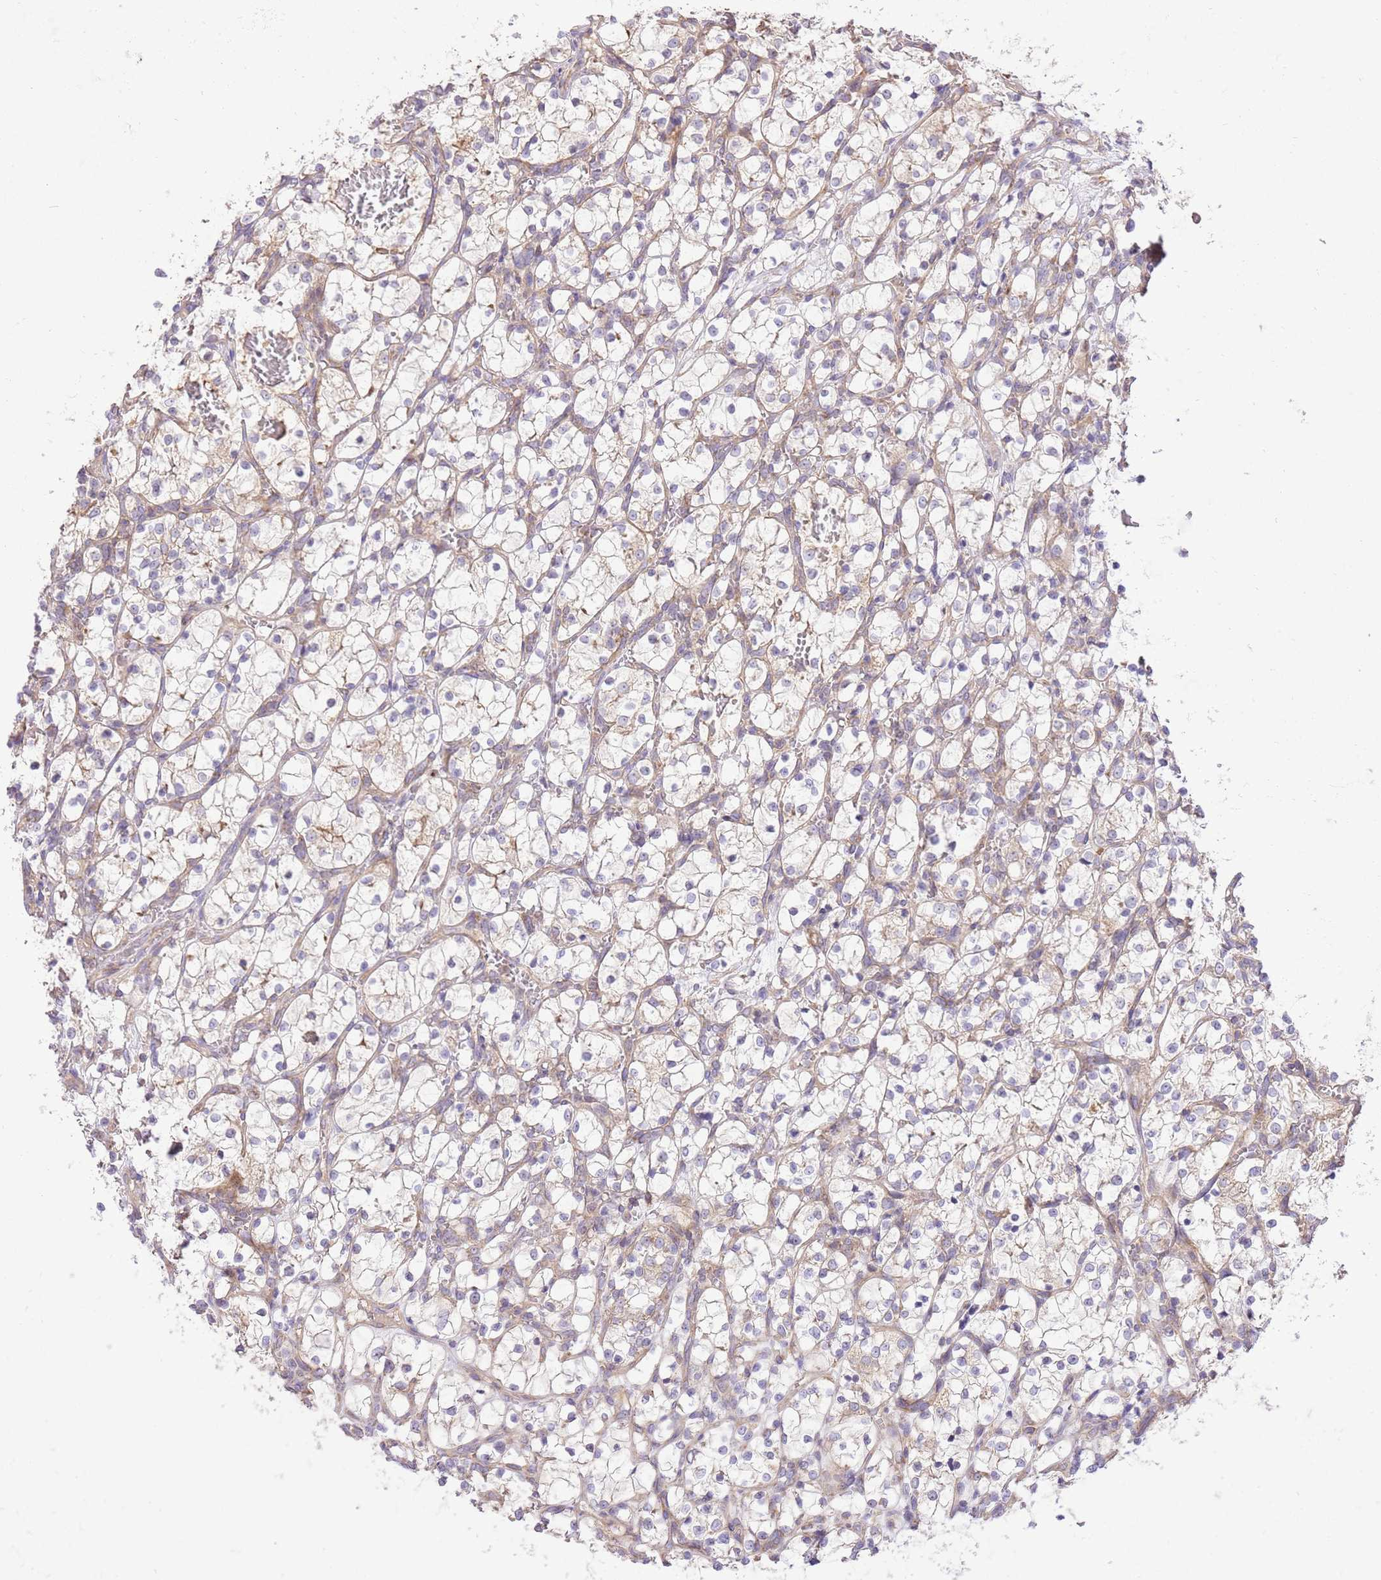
{"staining": {"intensity": "negative", "quantity": "none", "location": "none"}, "tissue": "renal cancer", "cell_type": "Tumor cells", "image_type": "cancer", "snomed": [{"axis": "morphology", "description": "Adenocarcinoma, NOS"}, {"axis": "topography", "description": "Kidney"}], "caption": "Immunohistochemical staining of renal cancer demonstrates no significant staining in tumor cells.", "gene": "SPATA2L", "patient": {"sex": "female", "age": 69}}